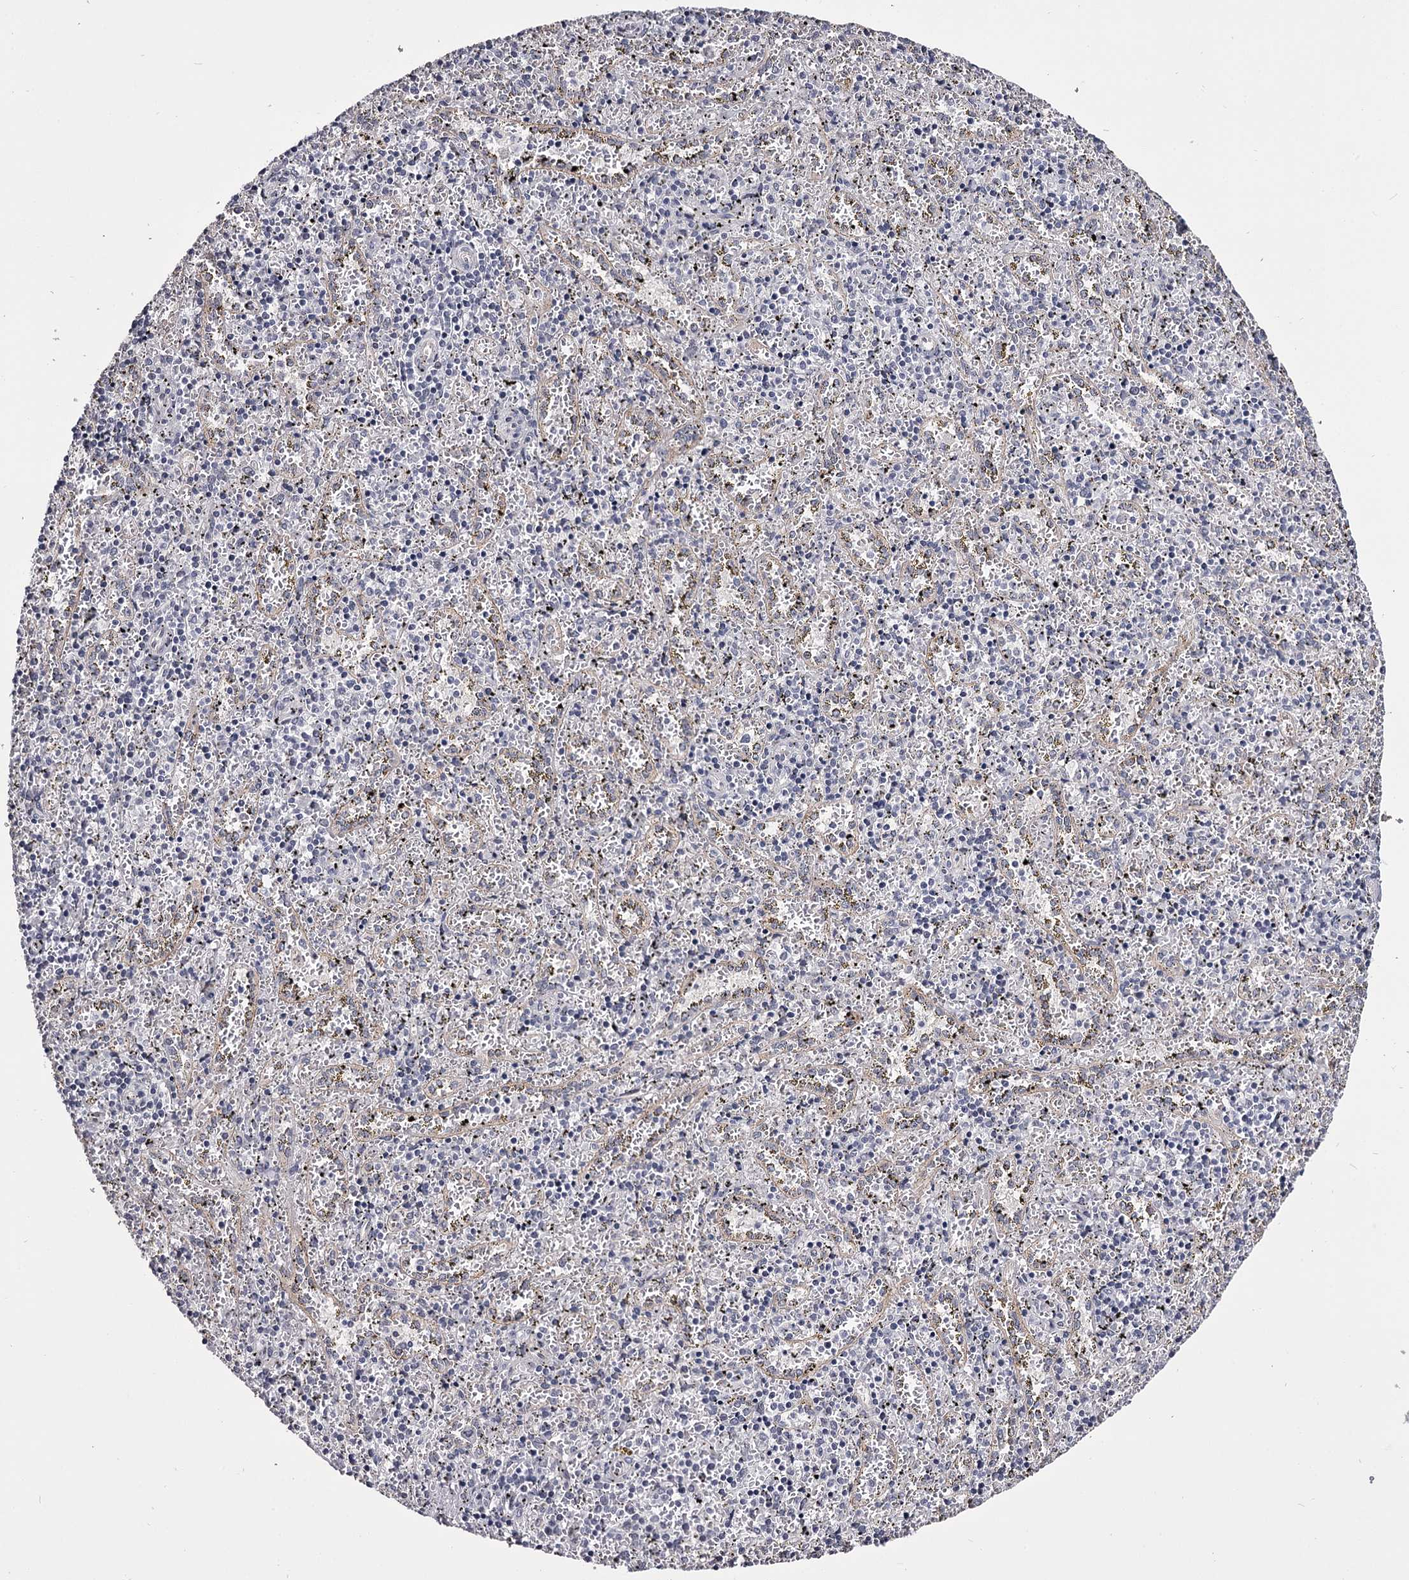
{"staining": {"intensity": "negative", "quantity": "none", "location": "none"}, "tissue": "spleen", "cell_type": "Cells in red pulp", "image_type": "normal", "snomed": [{"axis": "morphology", "description": "Normal tissue, NOS"}, {"axis": "topography", "description": "Spleen"}], "caption": "A photomicrograph of human spleen is negative for staining in cells in red pulp. (DAB (3,3'-diaminobenzidine) immunohistochemistry (IHC), high magnification).", "gene": "OVOL2", "patient": {"sex": "male", "age": 11}}